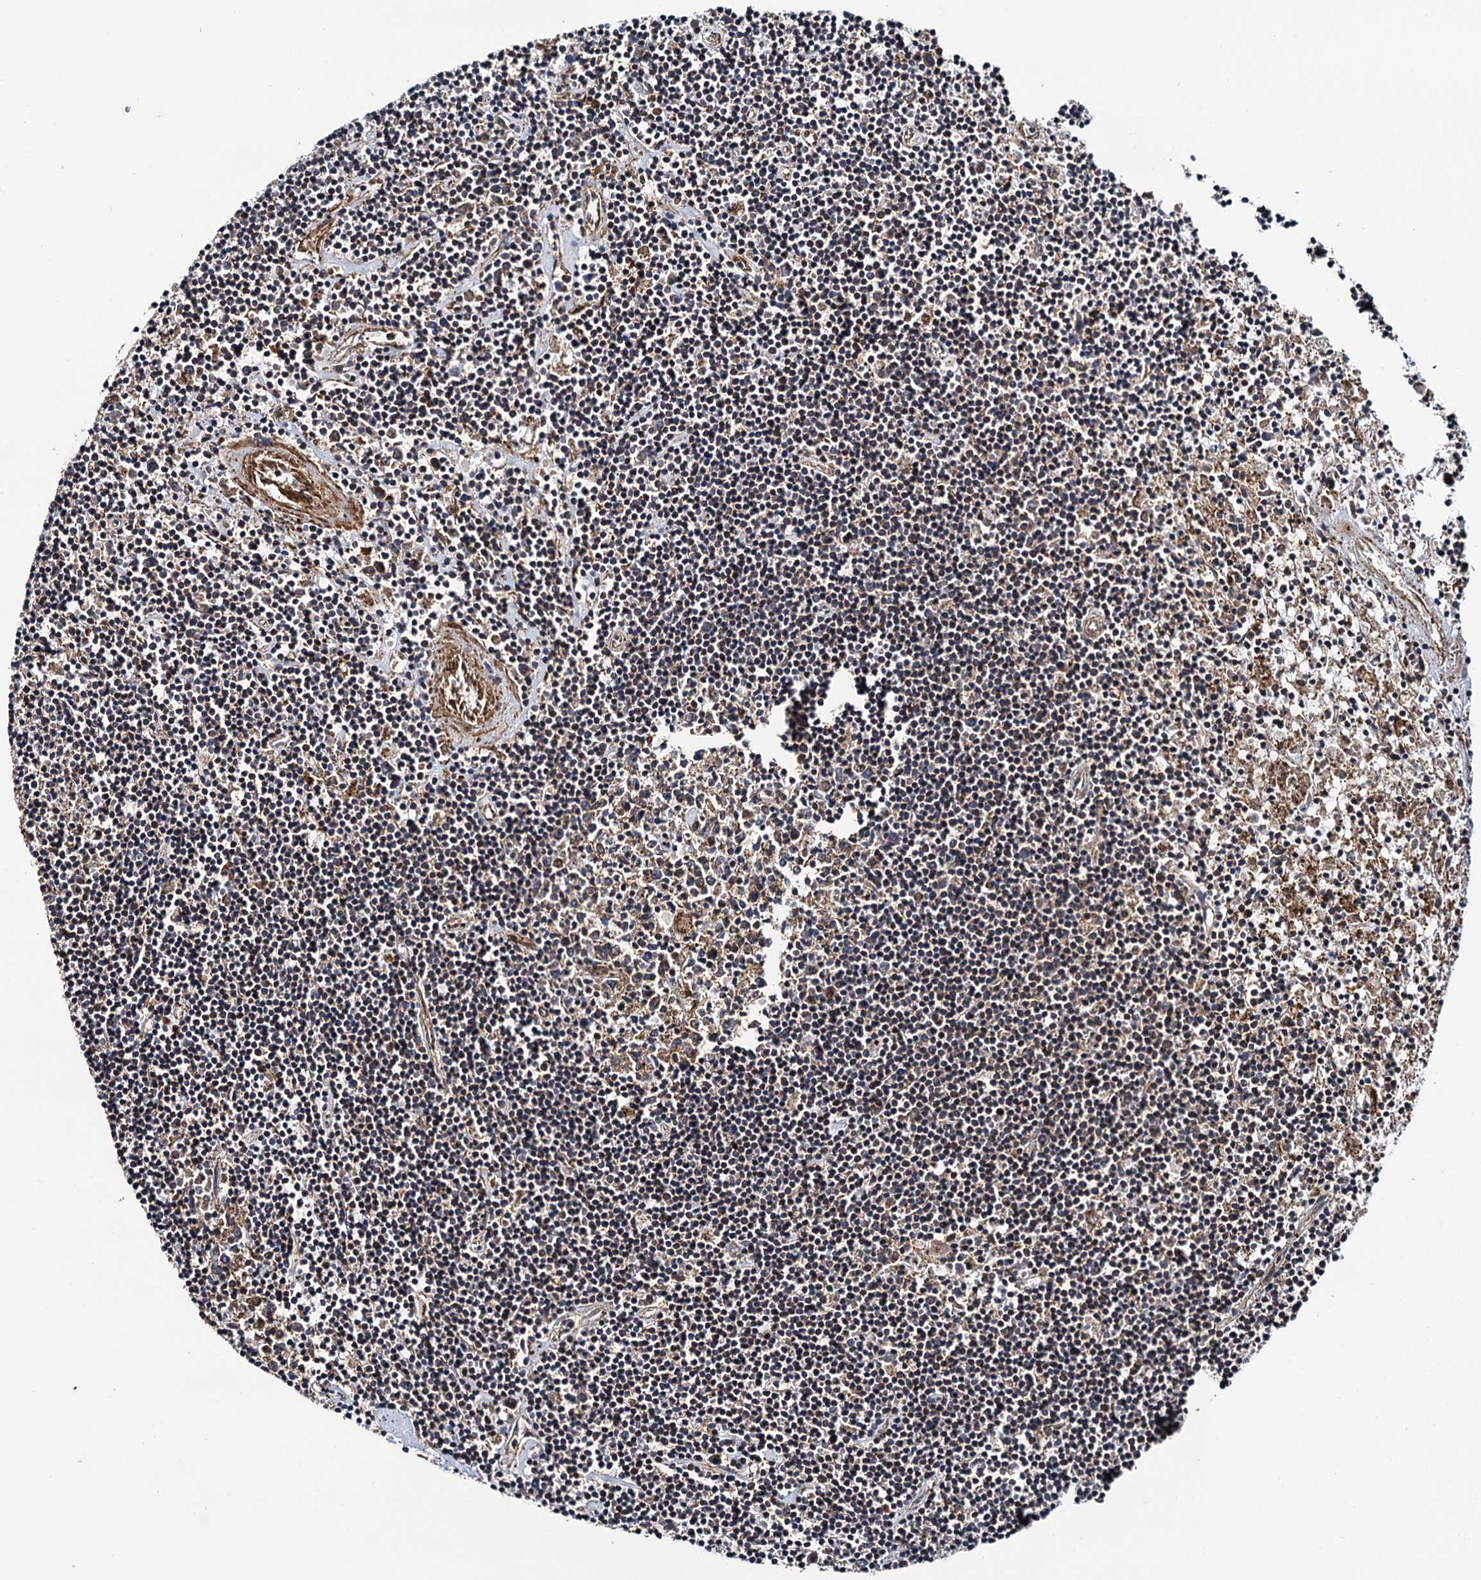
{"staining": {"intensity": "weak", "quantity": "<25%", "location": "cytoplasmic/membranous"}, "tissue": "lymphoma", "cell_type": "Tumor cells", "image_type": "cancer", "snomed": [{"axis": "morphology", "description": "Malignant lymphoma, non-Hodgkin's type, Low grade"}, {"axis": "topography", "description": "Spleen"}], "caption": "Immunohistochemical staining of lymphoma exhibits no significant staining in tumor cells.", "gene": "NEK1", "patient": {"sex": "male", "age": 76}}